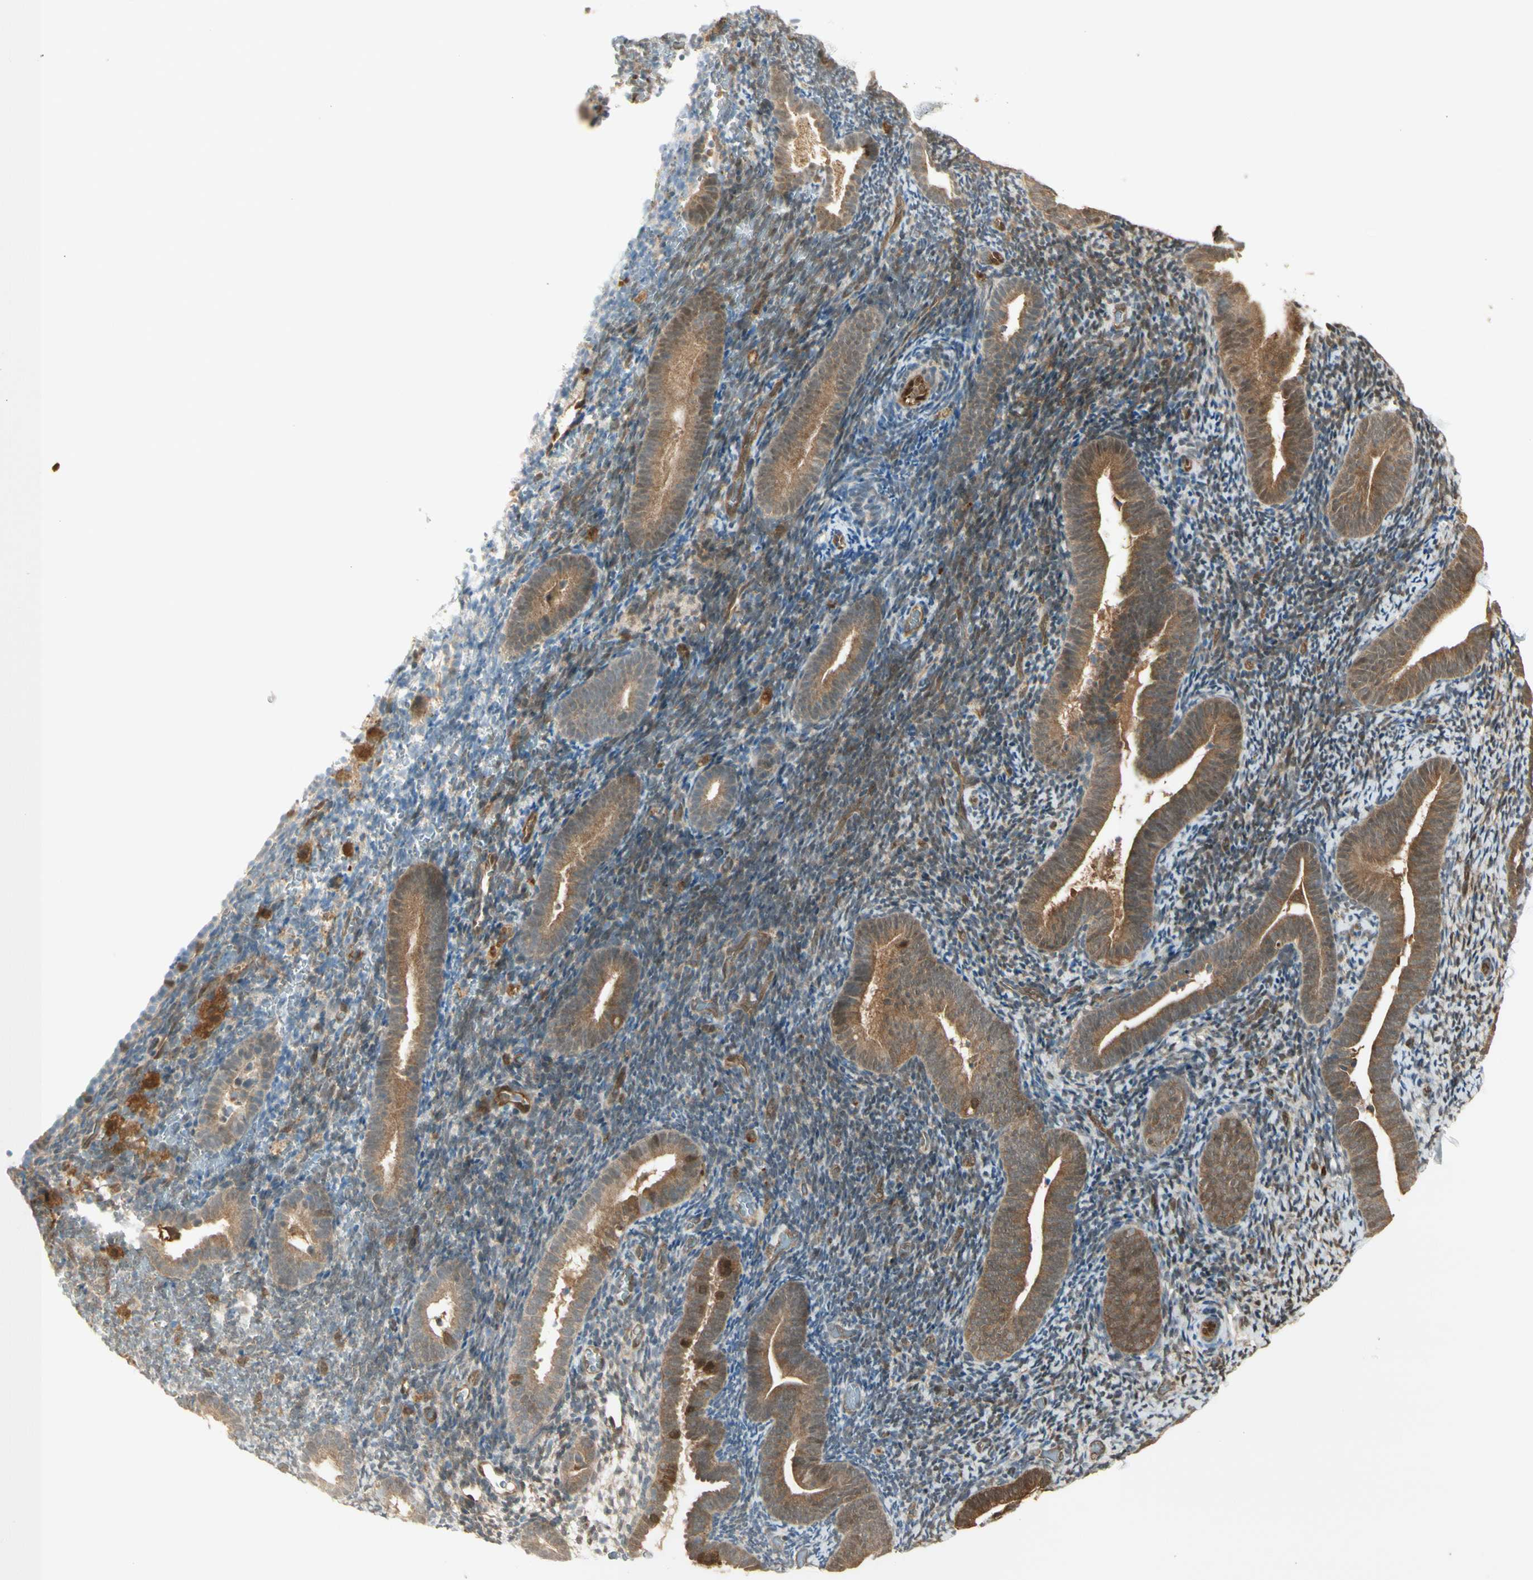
{"staining": {"intensity": "moderate", "quantity": "25%-75%", "location": "cytoplasmic/membranous,nuclear"}, "tissue": "endometrium", "cell_type": "Cells in endometrial stroma", "image_type": "normal", "snomed": [{"axis": "morphology", "description": "Normal tissue, NOS"}, {"axis": "topography", "description": "Endometrium"}], "caption": "A histopathology image of endometrium stained for a protein displays moderate cytoplasmic/membranous,nuclear brown staining in cells in endometrial stroma. The staining was performed using DAB (3,3'-diaminobenzidine), with brown indicating positive protein expression. Nuclei are stained blue with hematoxylin.", "gene": "SERPINB6", "patient": {"sex": "female", "age": 51}}